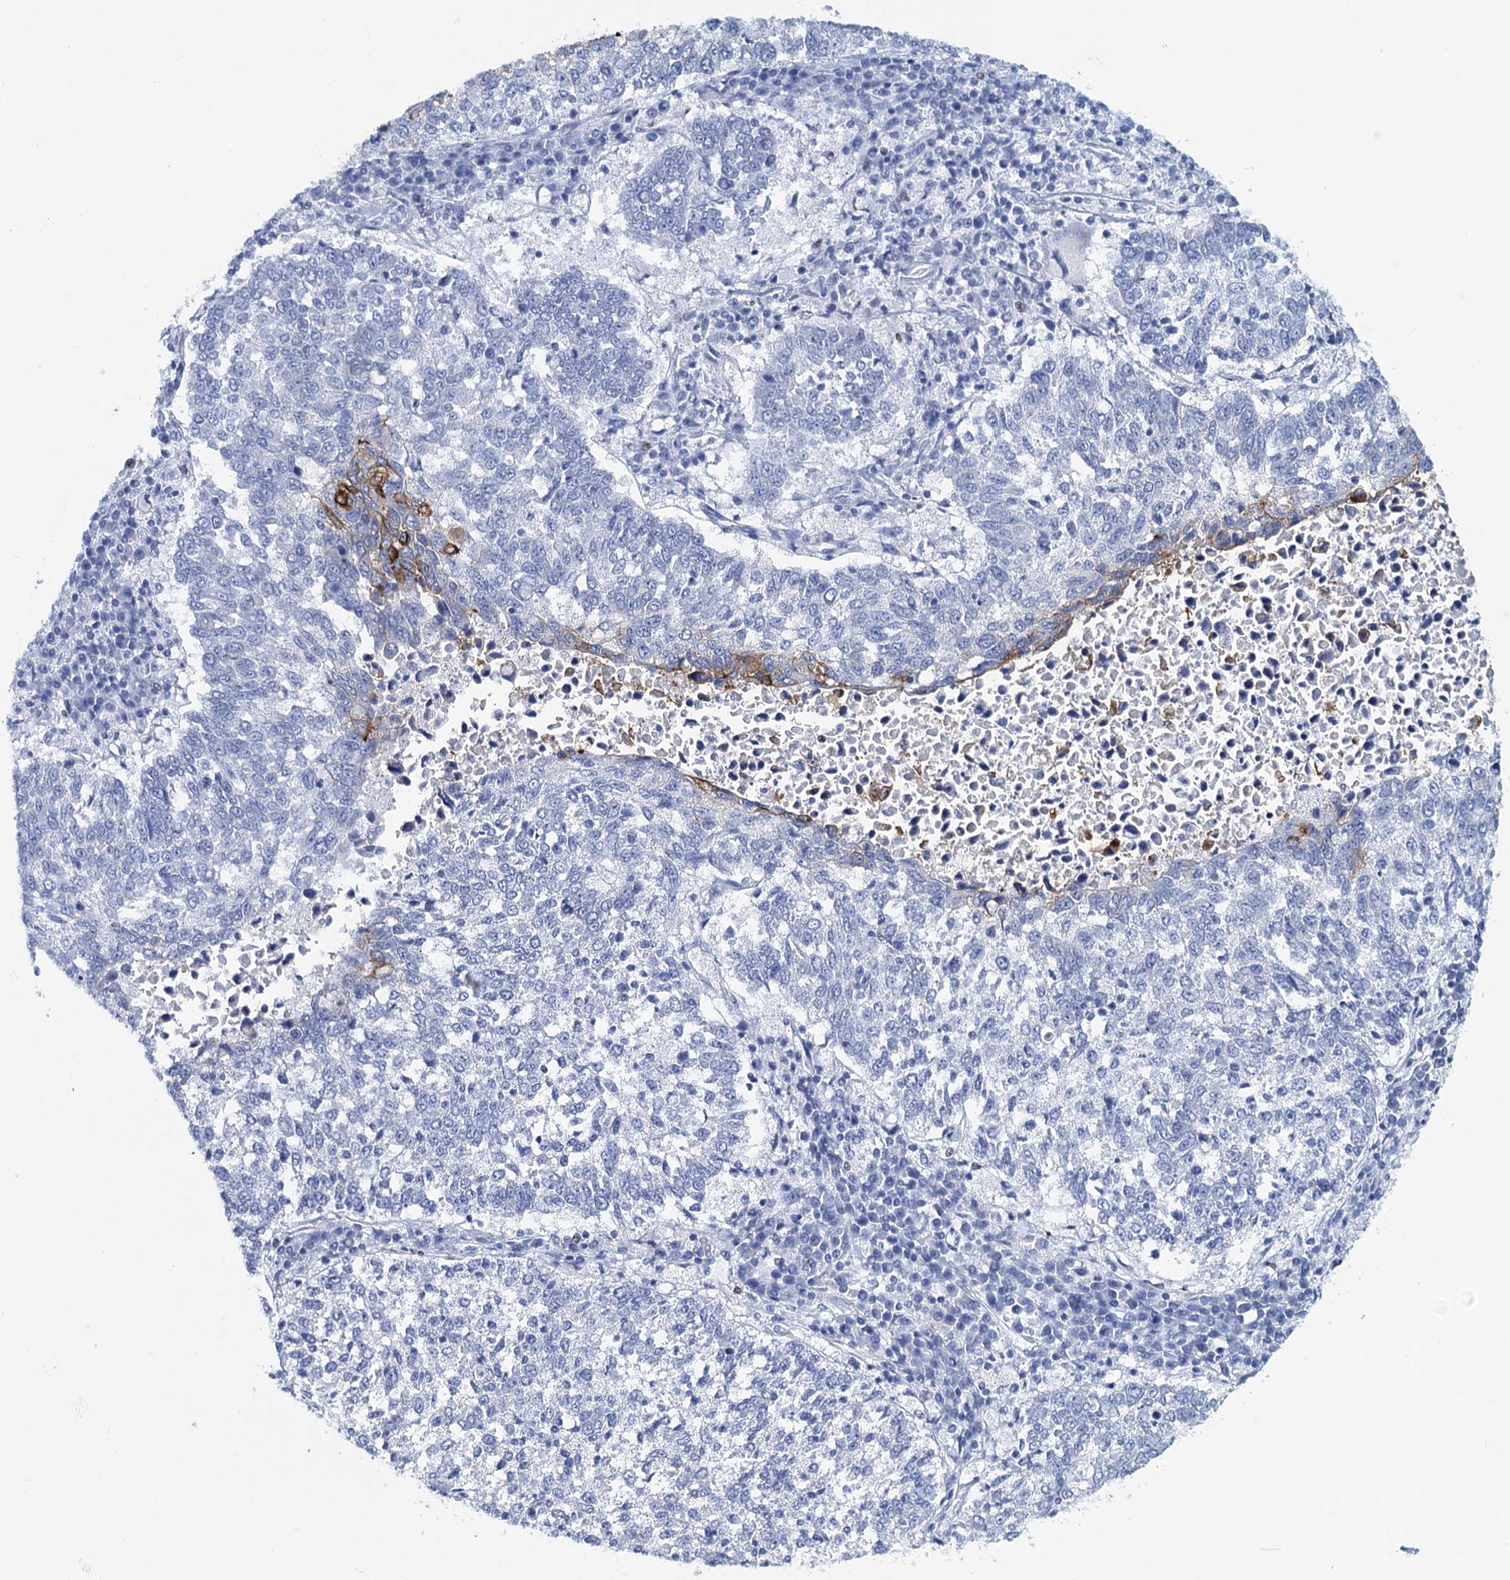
{"staining": {"intensity": "negative", "quantity": "none", "location": "none"}, "tissue": "lung cancer", "cell_type": "Tumor cells", "image_type": "cancer", "snomed": [{"axis": "morphology", "description": "Squamous cell carcinoma, NOS"}, {"axis": "topography", "description": "Lung"}], "caption": "Micrograph shows no significant protein expression in tumor cells of lung squamous cell carcinoma.", "gene": "RHCG", "patient": {"sex": "male", "age": 73}}